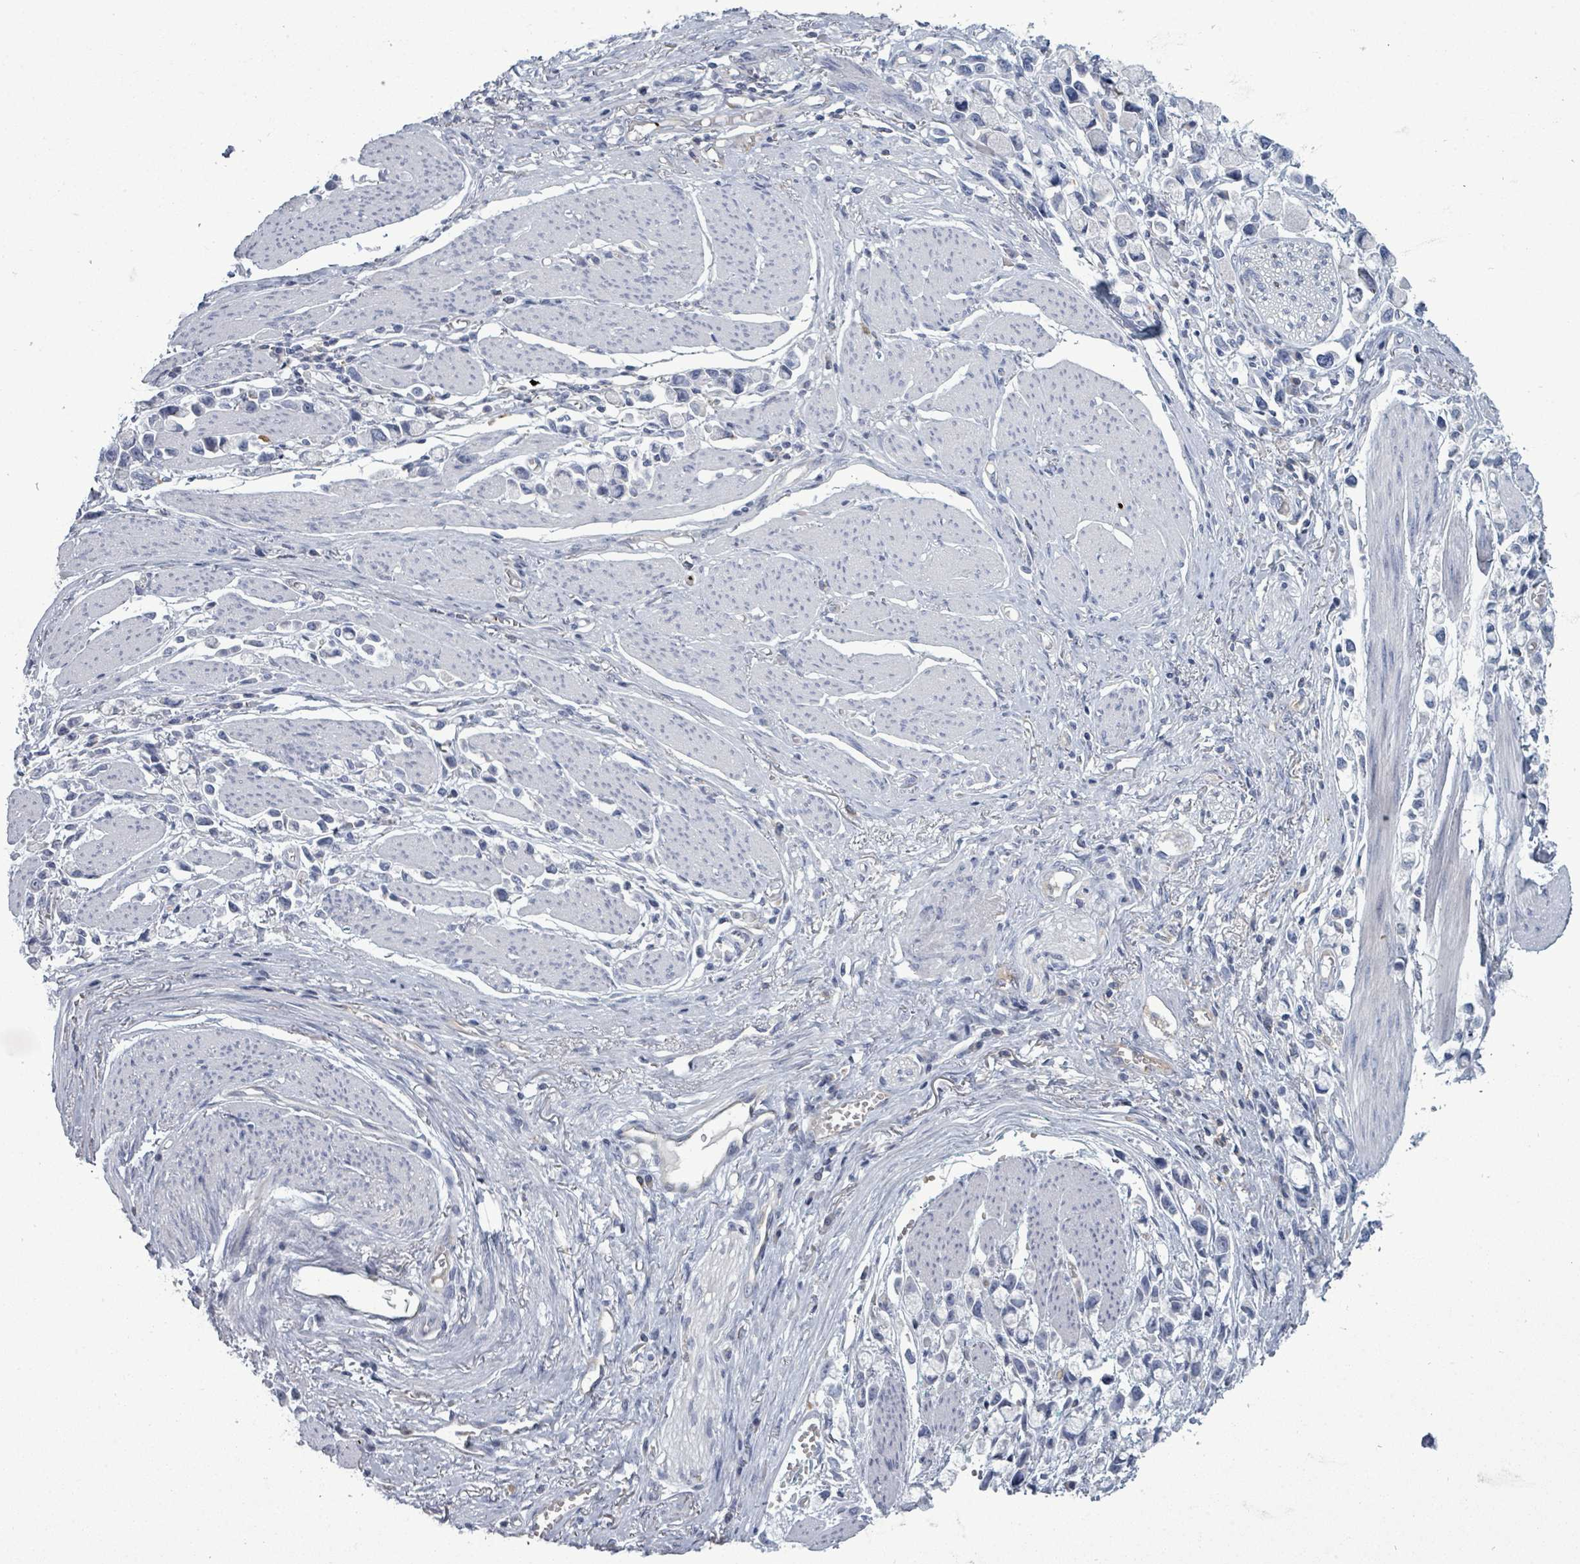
{"staining": {"intensity": "negative", "quantity": "none", "location": "none"}, "tissue": "stomach cancer", "cell_type": "Tumor cells", "image_type": "cancer", "snomed": [{"axis": "morphology", "description": "Adenocarcinoma, NOS"}, {"axis": "topography", "description": "Stomach"}], "caption": "An immunohistochemistry (IHC) photomicrograph of stomach adenocarcinoma is shown. There is no staining in tumor cells of stomach adenocarcinoma.", "gene": "NDST2", "patient": {"sex": "female", "age": 81}}